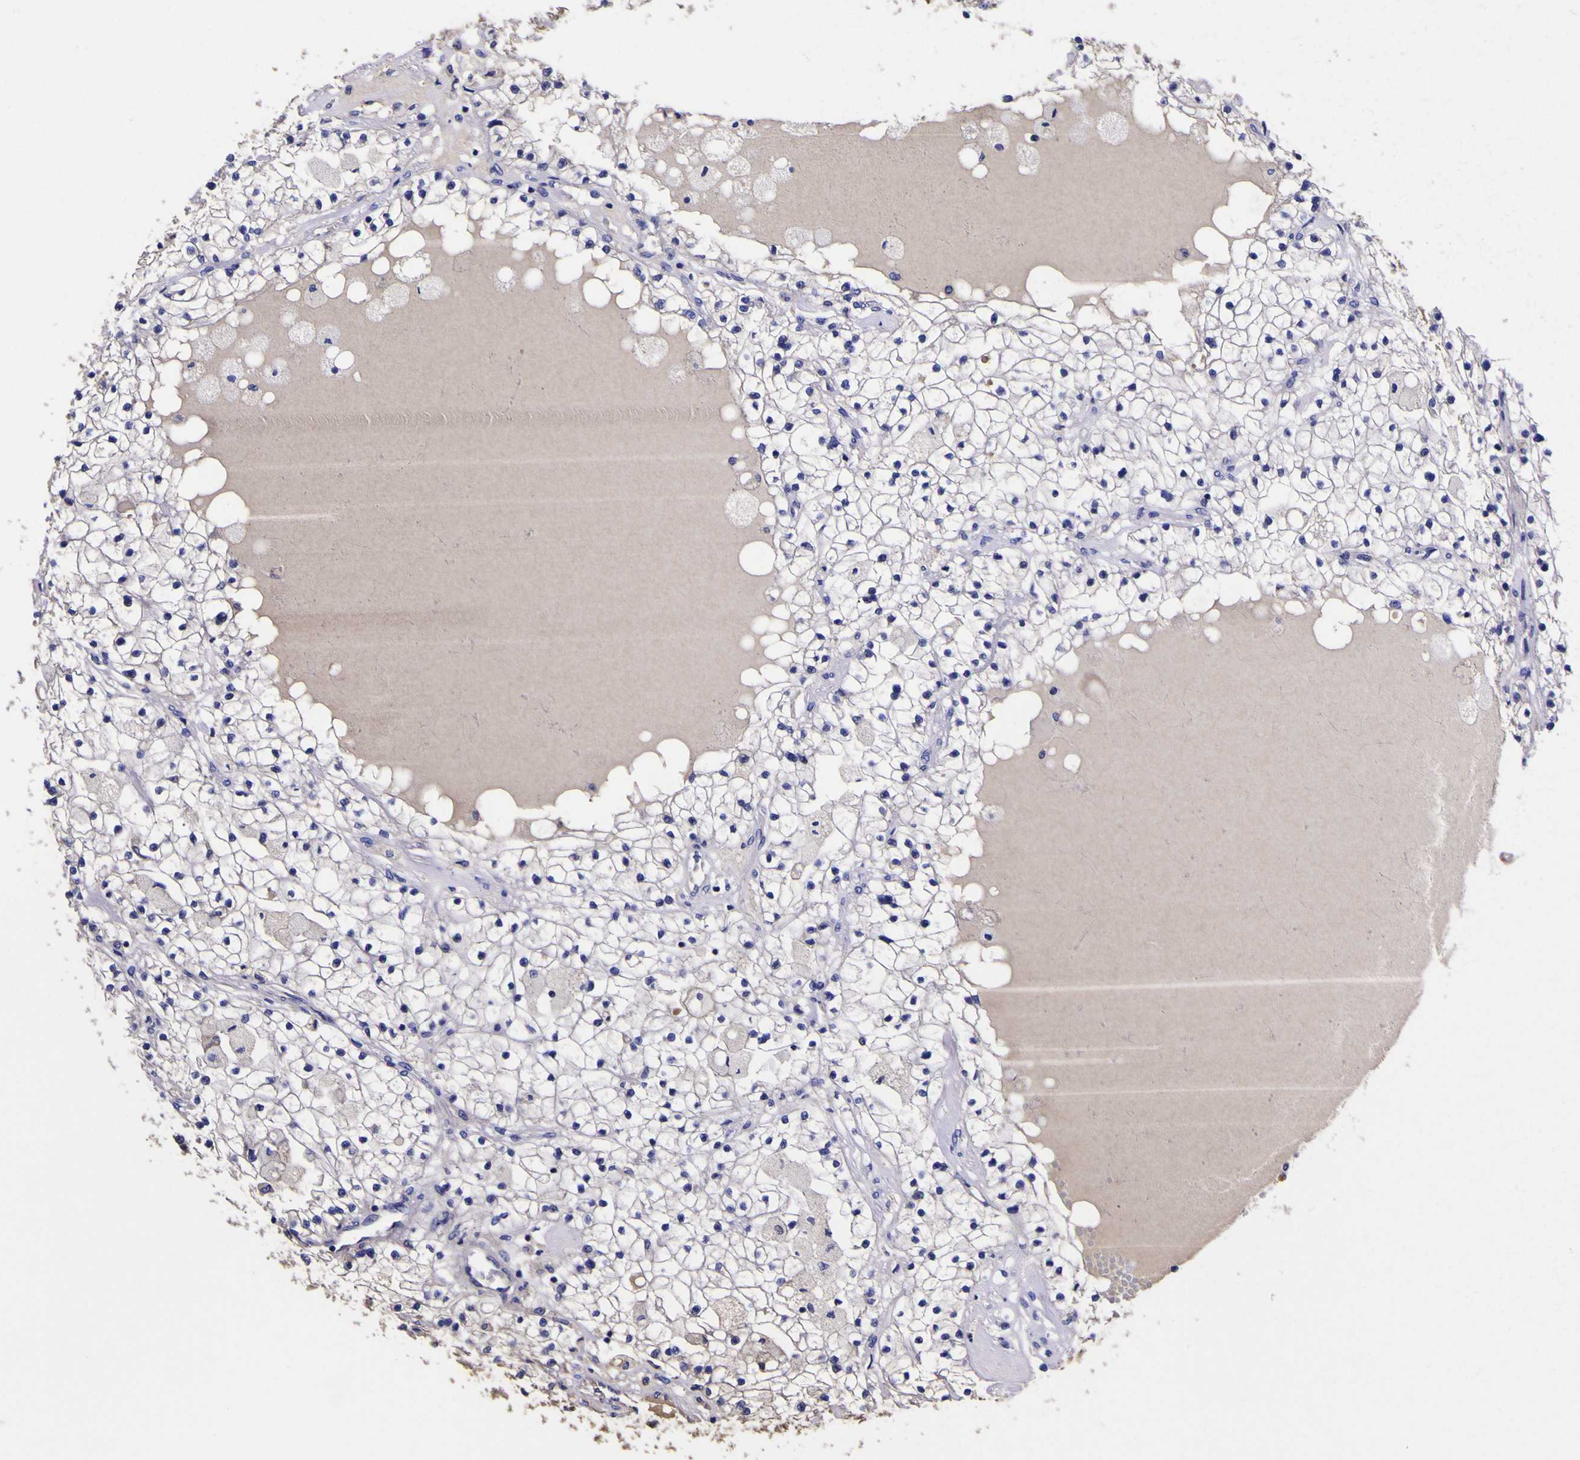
{"staining": {"intensity": "negative", "quantity": "none", "location": "none"}, "tissue": "renal cancer", "cell_type": "Tumor cells", "image_type": "cancer", "snomed": [{"axis": "morphology", "description": "Adenocarcinoma, NOS"}, {"axis": "topography", "description": "Kidney"}], "caption": "This is an IHC histopathology image of human renal cancer (adenocarcinoma). There is no positivity in tumor cells.", "gene": "MAPK14", "patient": {"sex": "male", "age": 68}}